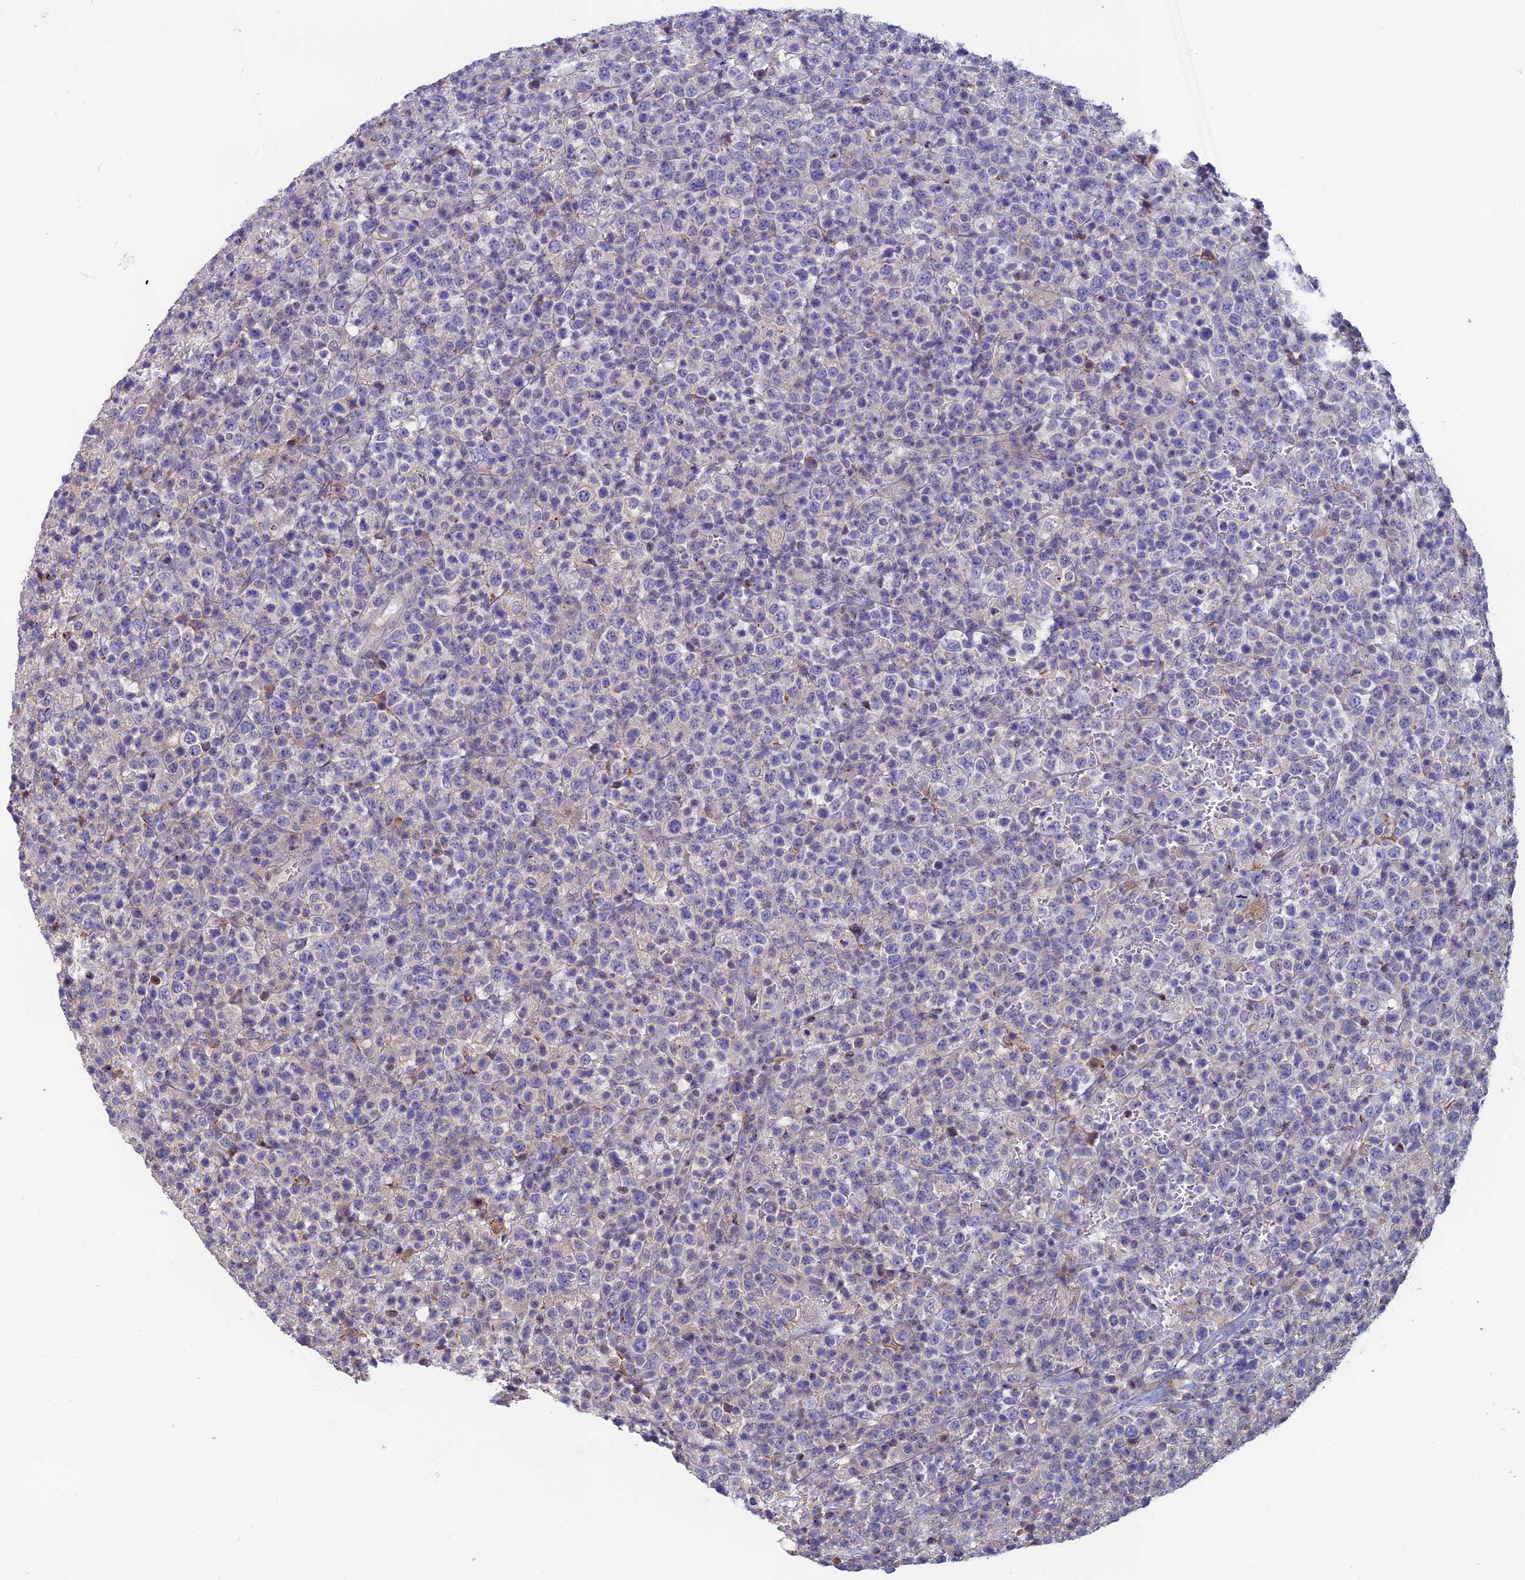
{"staining": {"intensity": "negative", "quantity": "none", "location": "none"}, "tissue": "lymphoma", "cell_type": "Tumor cells", "image_type": "cancer", "snomed": [{"axis": "morphology", "description": "Malignant lymphoma, non-Hodgkin's type, High grade"}, {"axis": "topography", "description": "Colon"}], "caption": "IHC of malignant lymphoma, non-Hodgkin's type (high-grade) displays no staining in tumor cells.", "gene": "C15orf62", "patient": {"sex": "female", "age": 53}}